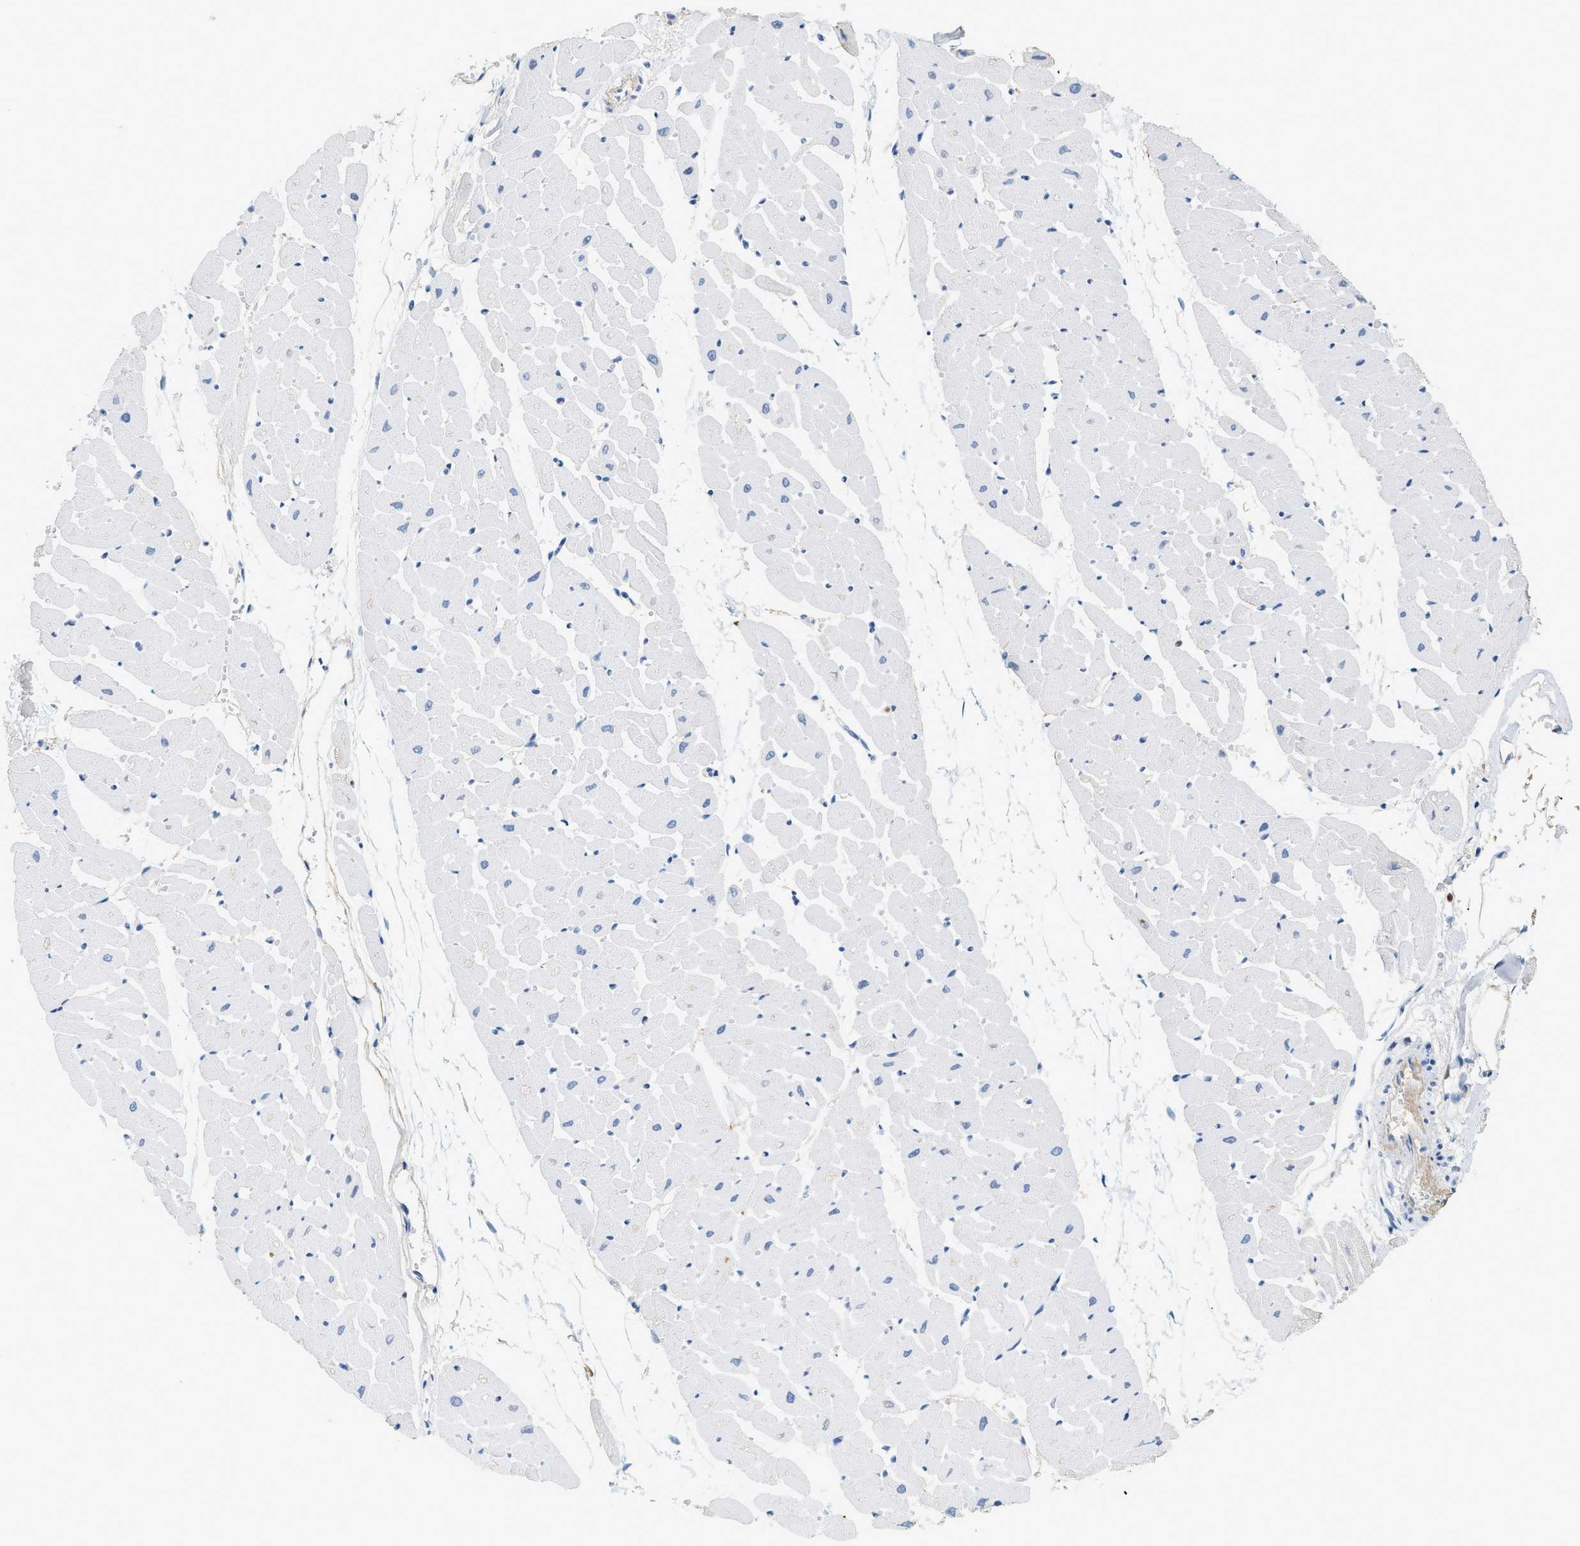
{"staining": {"intensity": "negative", "quantity": "none", "location": "none"}, "tissue": "heart muscle", "cell_type": "Cardiomyocytes", "image_type": "normal", "snomed": [{"axis": "morphology", "description": "Normal tissue, NOS"}, {"axis": "topography", "description": "Heart"}], "caption": "DAB (3,3'-diaminobenzidine) immunohistochemical staining of normal heart muscle demonstrates no significant staining in cardiomyocytes. (Stains: DAB immunohistochemistry with hematoxylin counter stain, Microscopy: brightfield microscopy at high magnification).", "gene": "LCN2", "patient": {"sex": "female", "age": 19}}